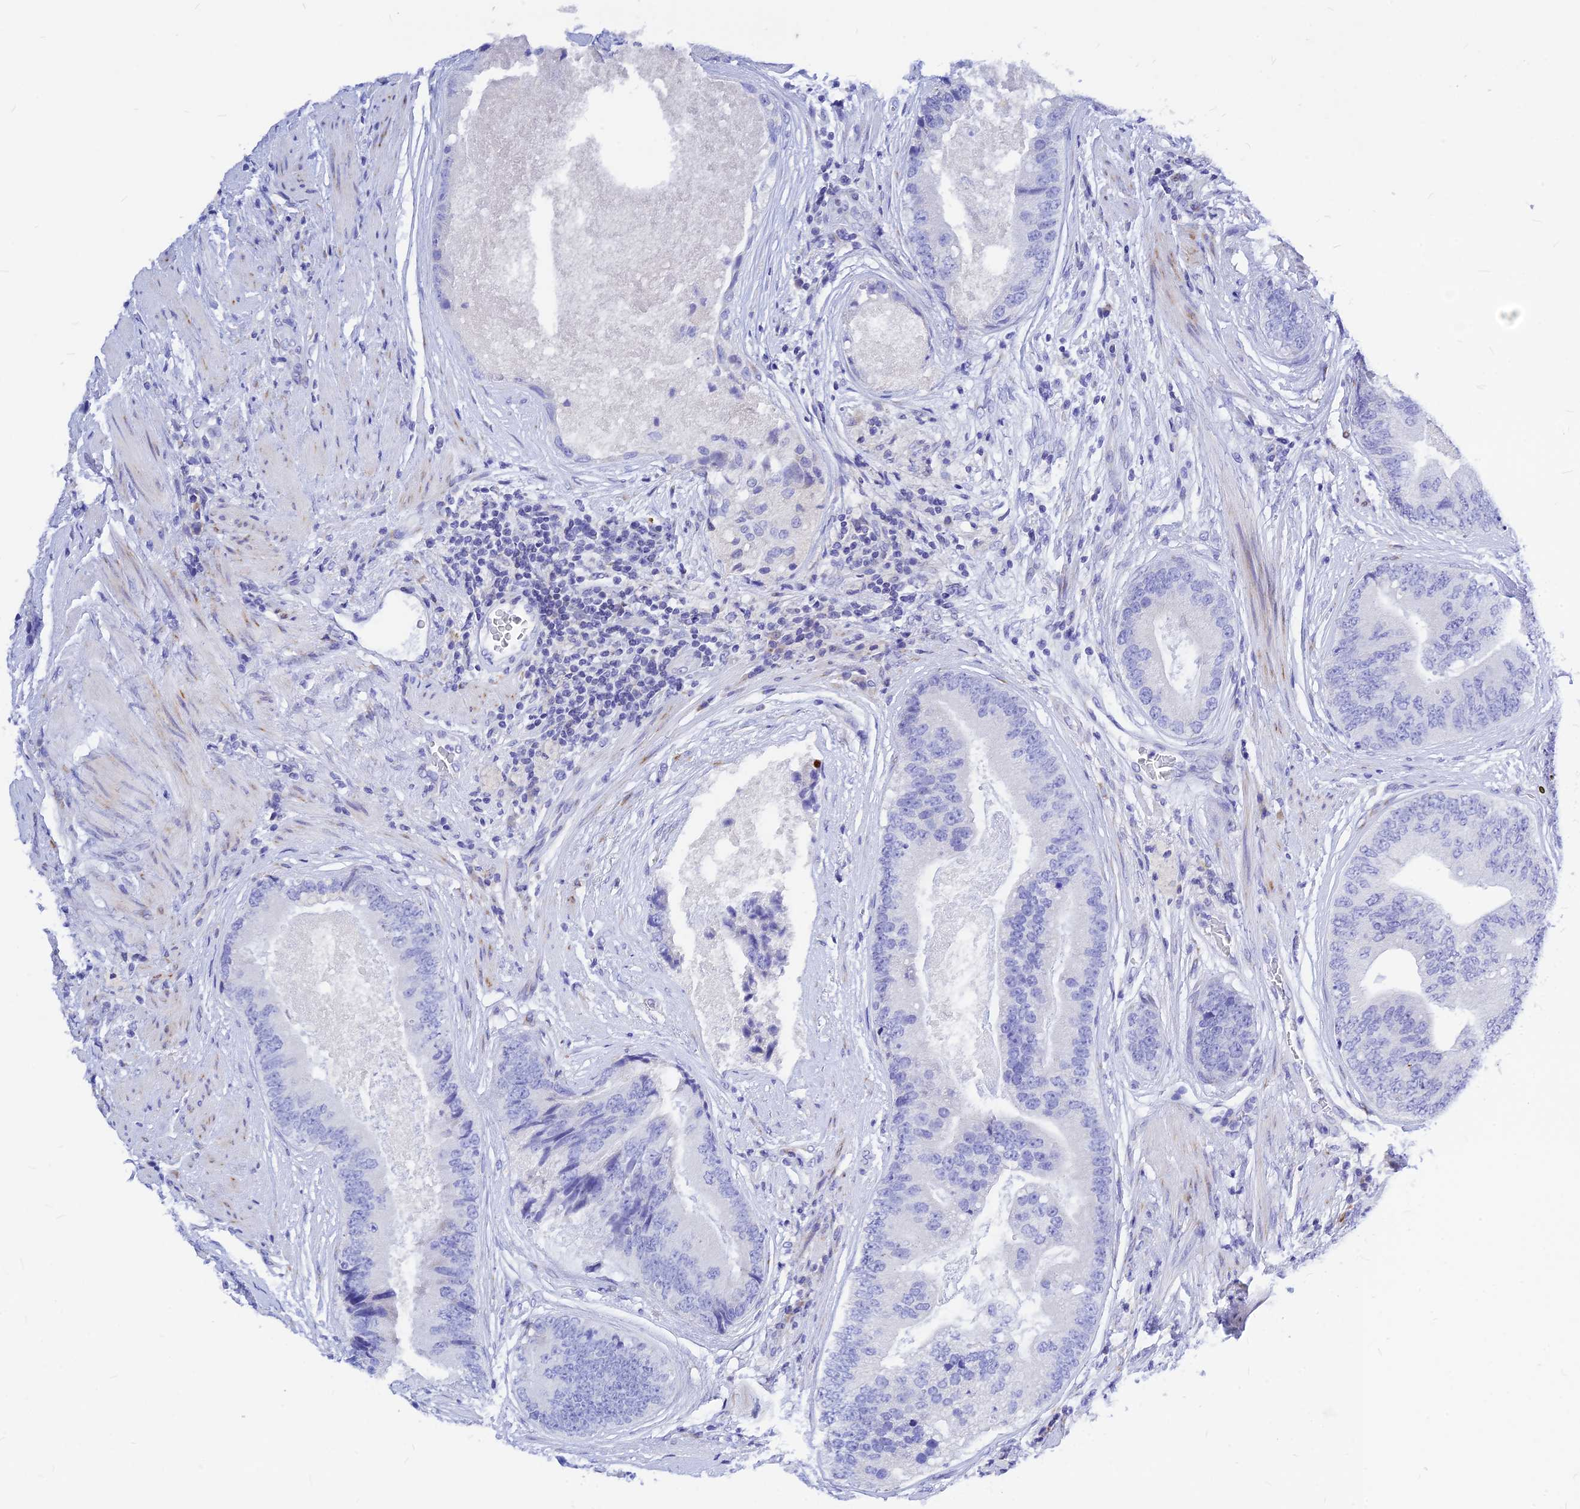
{"staining": {"intensity": "negative", "quantity": "none", "location": "none"}, "tissue": "prostate cancer", "cell_type": "Tumor cells", "image_type": "cancer", "snomed": [{"axis": "morphology", "description": "Adenocarcinoma, High grade"}, {"axis": "topography", "description": "Prostate"}], "caption": "Tumor cells show no significant expression in high-grade adenocarcinoma (prostate). The staining was performed using DAB to visualize the protein expression in brown, while the nuclei were stained in blue with hematoxylin (Magnification: 20x).", "gene": "CNOT6", "patient": {"sex": "male", "age": 70}}